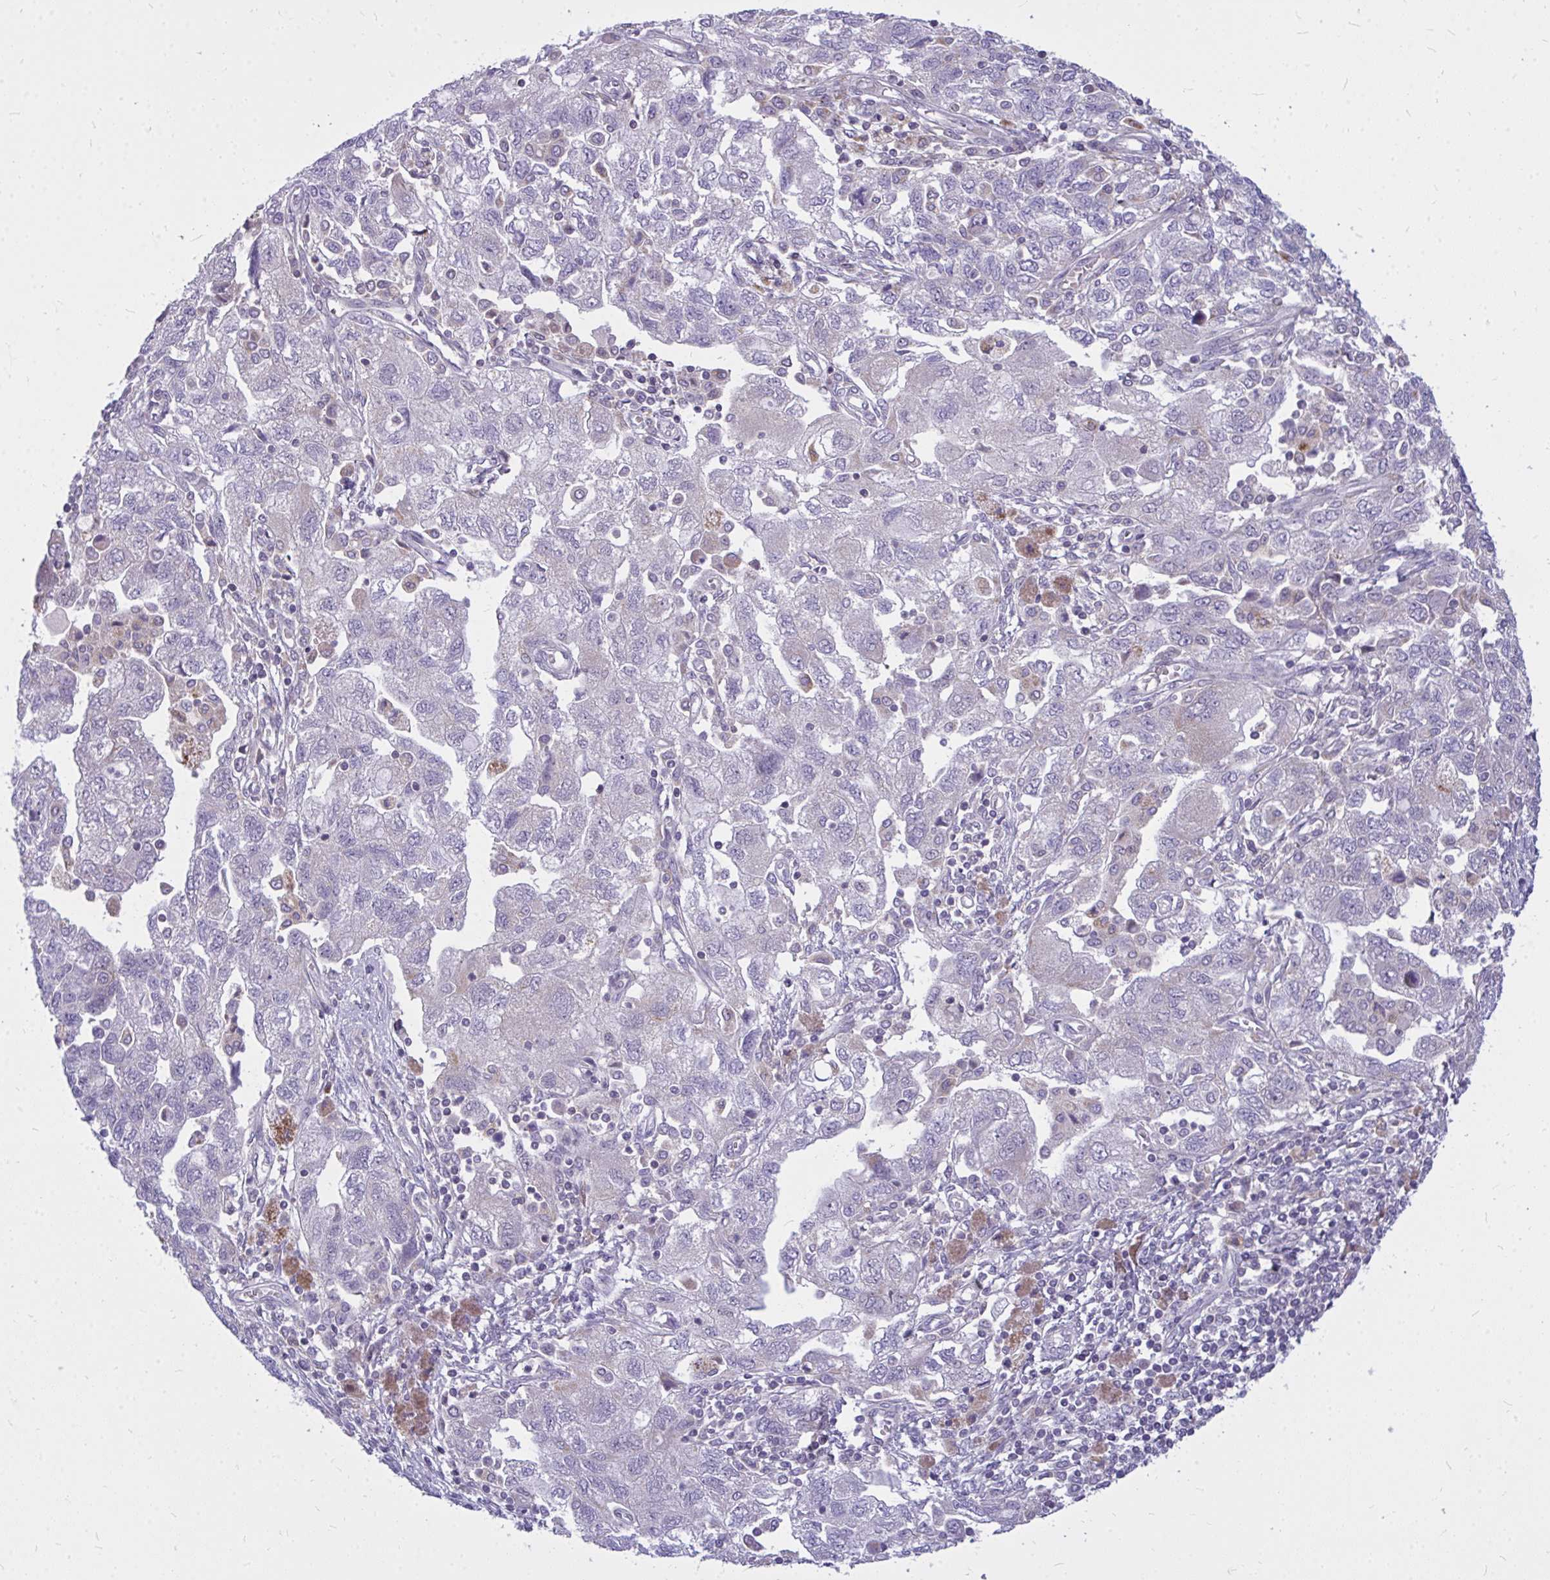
{"staining": {"intensity": "negative", "quantity": "none", "location": "none"}, "tissue": "ovarian cancer", "cell_type": "Tumor cells", "image_type": "cancer", "snomed": [{"axis": "morphology", "description": "Carcinoma, NOS"}, {"axis": "morphology", "description": "Cystadenocarcinoma, serous, NOS"}, {"axis": "topography", "description": "Ovary"}], "caption": "IHC of ovarian cancer (carcinoma) reveals no expression in tumor cells.", "gene": "ZSCAN25", "patient": {"sex": "female", "age": 69}}